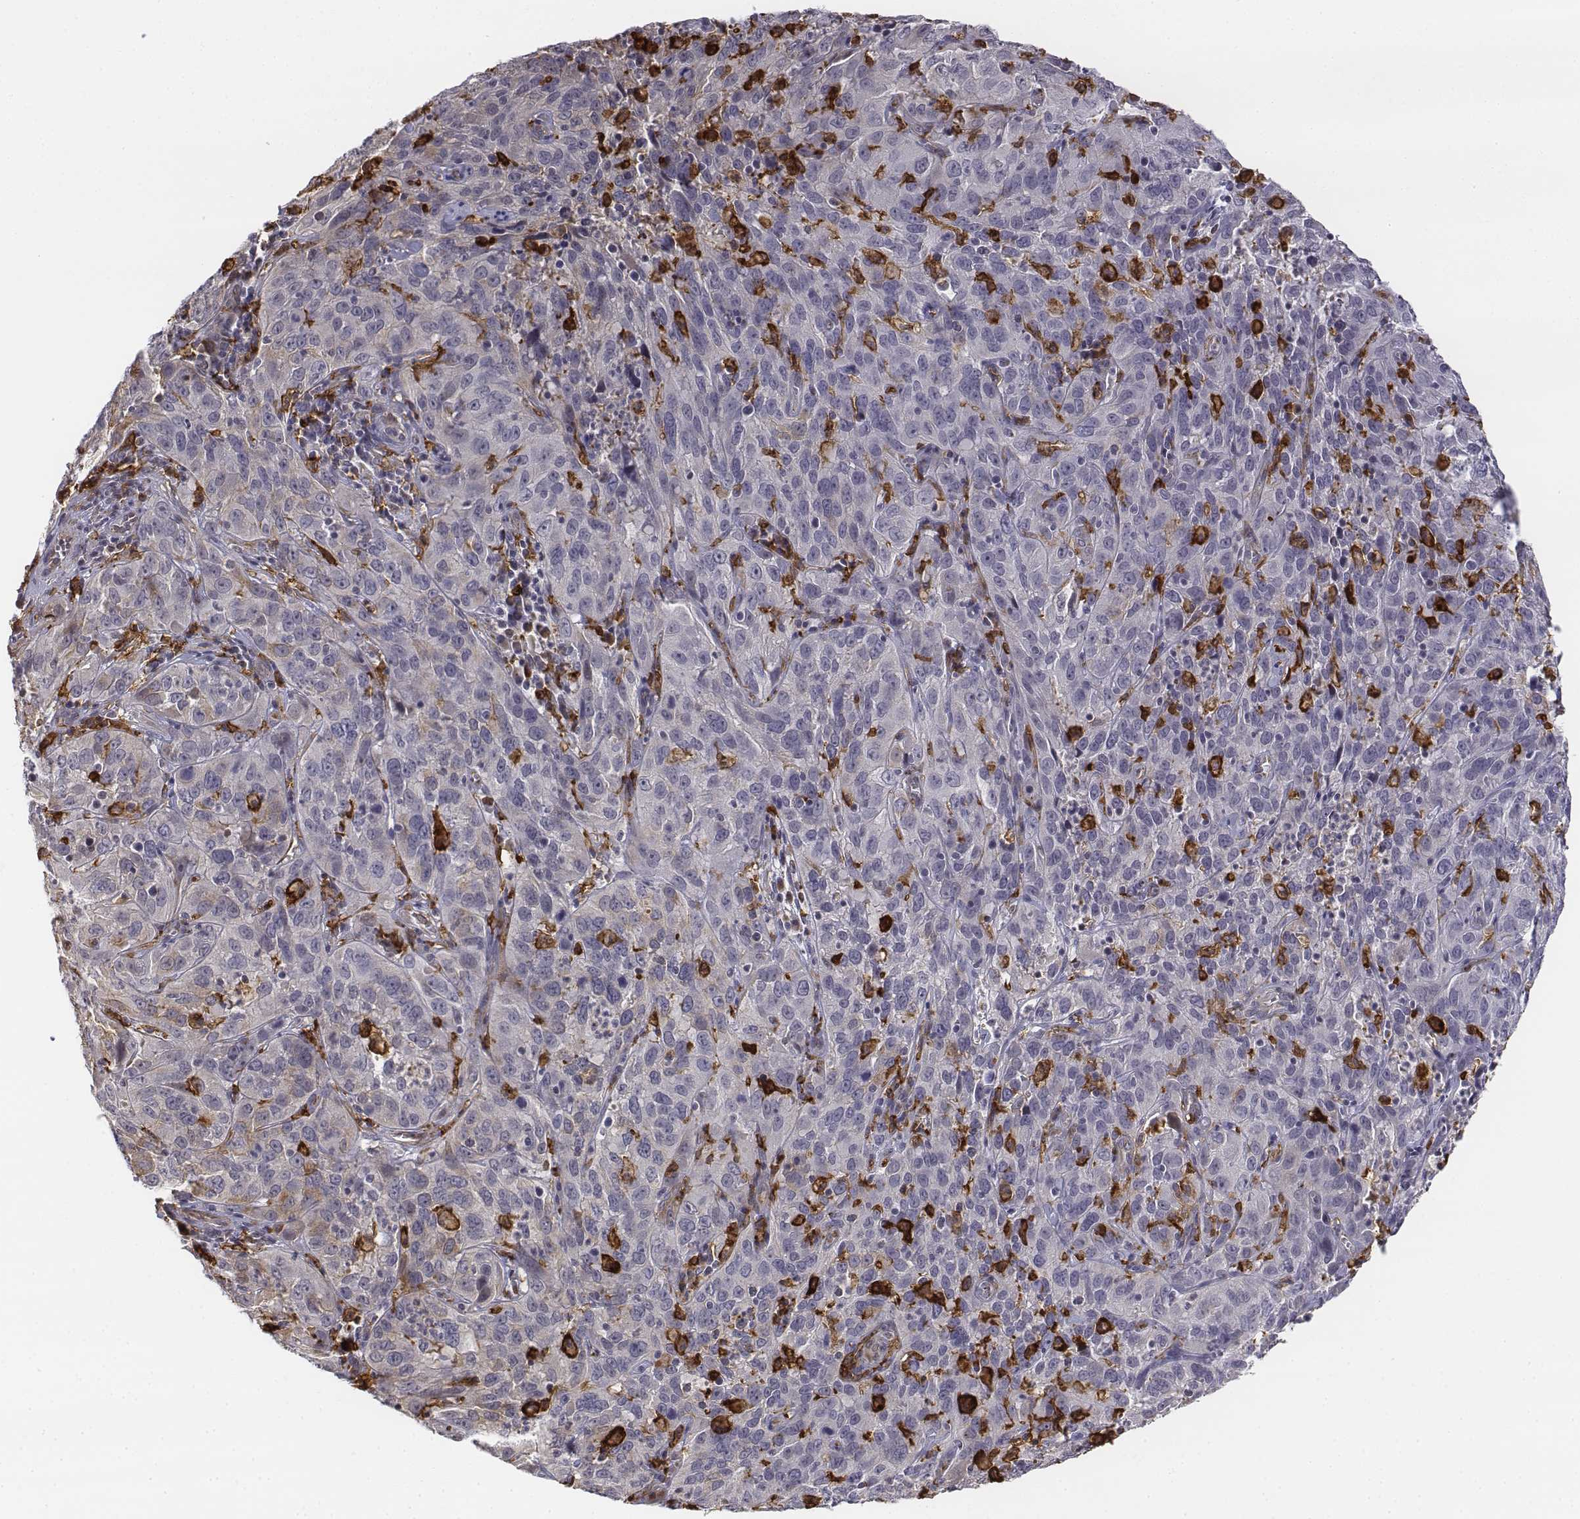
{"staining": {"intensity": "negative", "quantity": "none", "location": "none"}, "tissue": "cervical cancer", "cell_type": "Tumor cells", "image_type": "cancer", "snomed": [{"axis": "morphology", "description": "Squamous cell carcinoma, NOS"}, {"axis": "topography", "description": "Cervix"}], "caption": "This micrograph is of cervical cancer stained with immunohistochemistry to label a protein in brown with the nuclei are counter-stained blue. There is no positivity in tumor cells.", "gene": "CD14", "patient": {"sex": "female", "age": 32}}